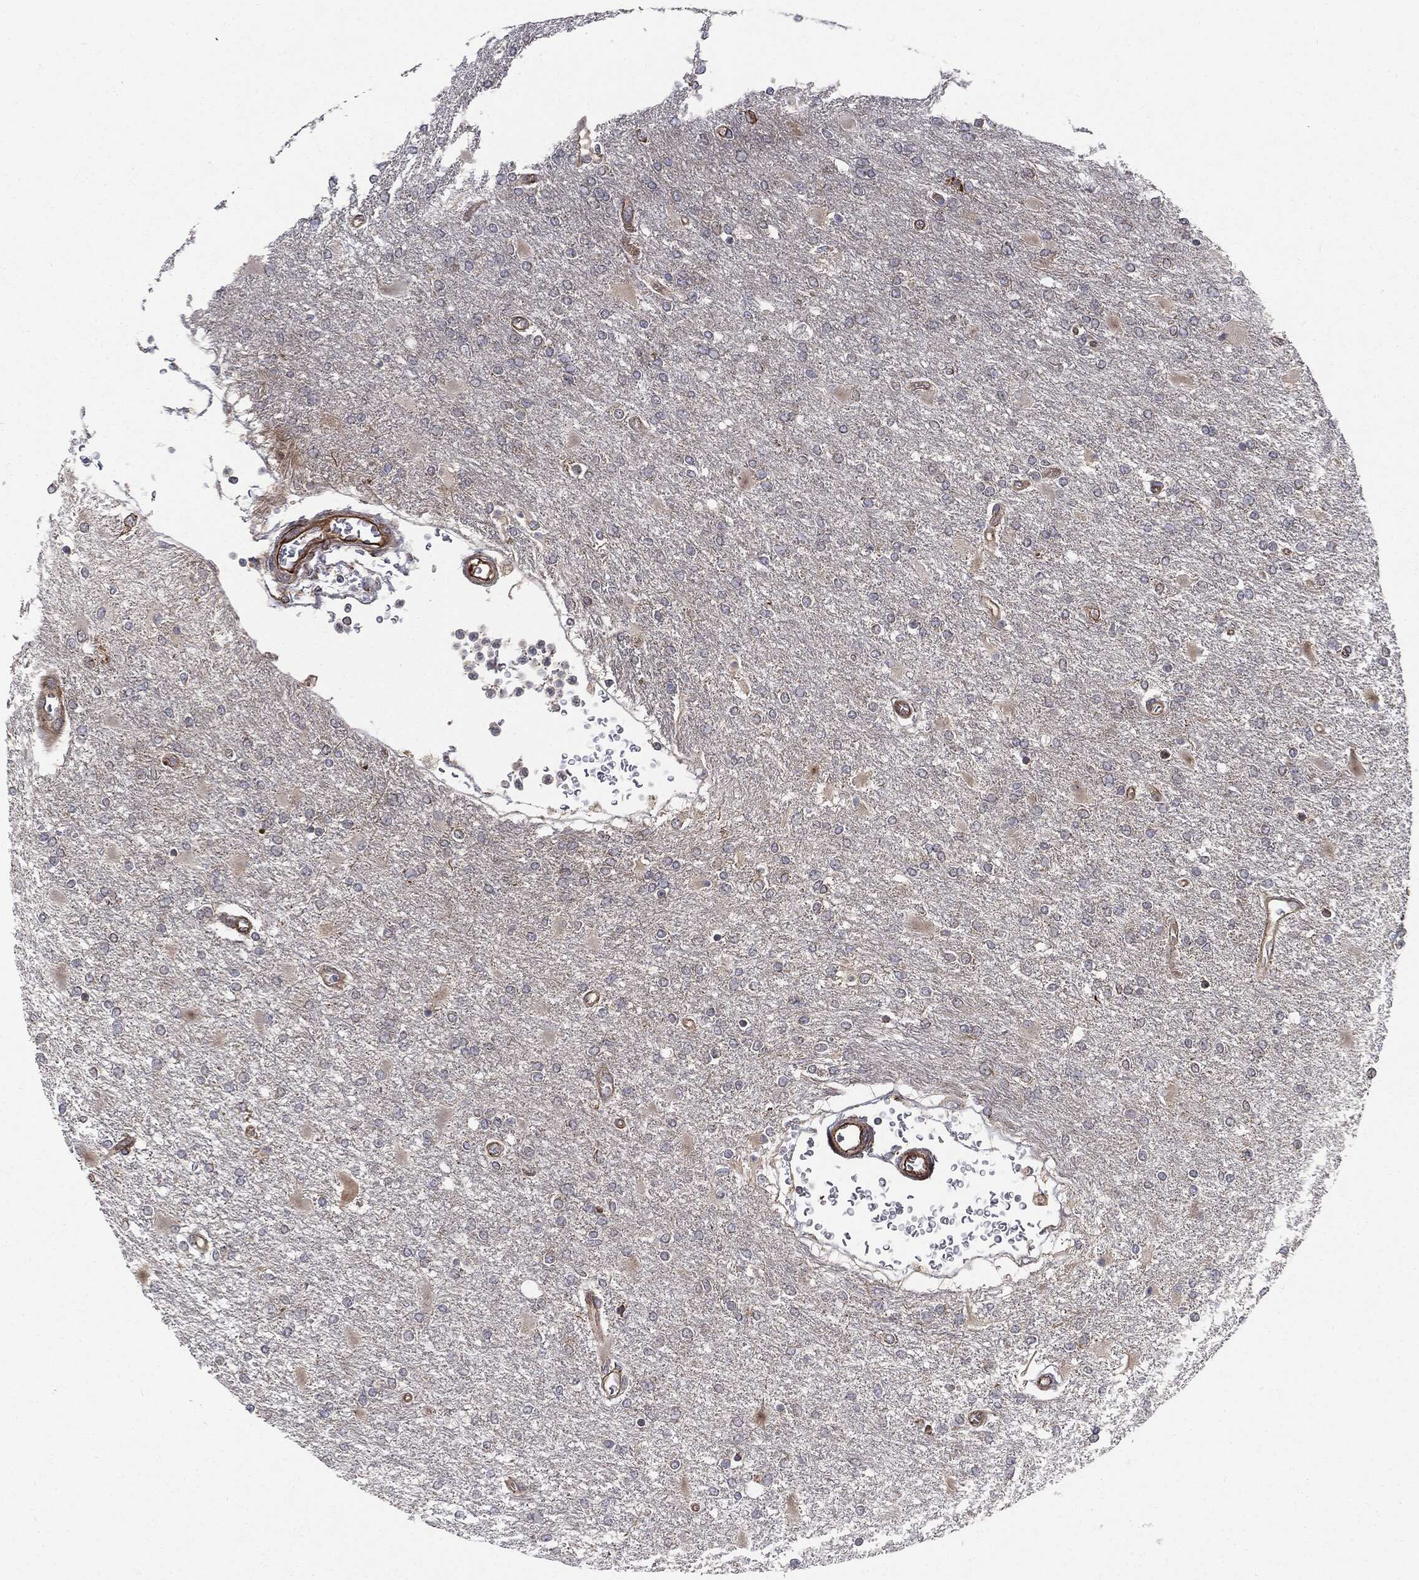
{"staining": {"intensity": "weak", "quantity": "<25%", "location": "cytoplasmic/membranous"}, "tissue": "glioma", "cell_type": "Tumor cells", "image_type": "cancer", "snomed": [{"axis": "morphology", "description": "Glioma, malignant, High grade"}, {"axis": "topography", "description": "Cerebral cortex"}], "caption": "Immunohistochemistry photomicrograph of human glioma stained for a protein (brown), which reveals no positivity in tumor cells.", "gene": "CYLD", "patient": {"sex": "male", "age": 79}}